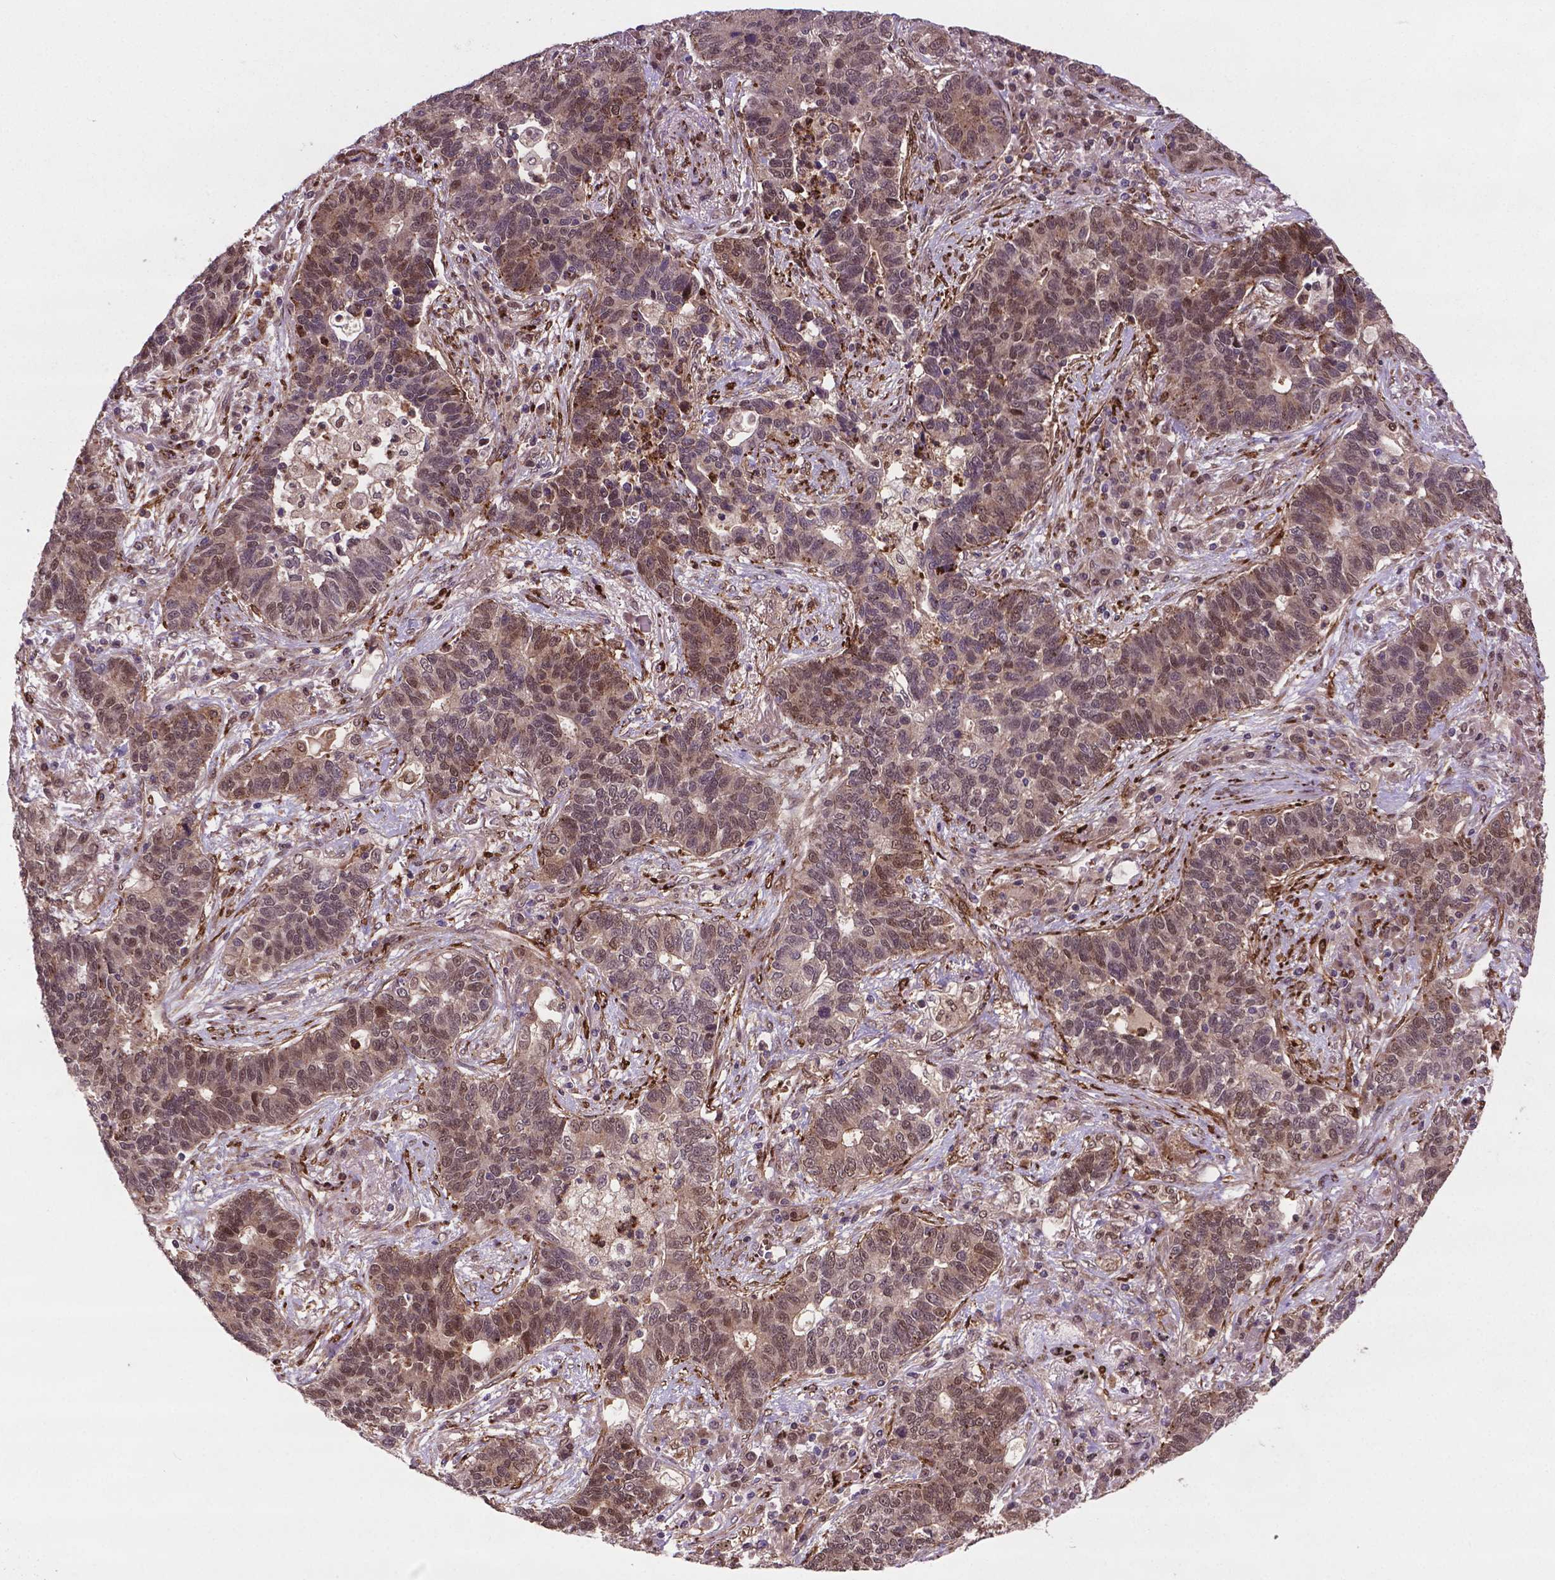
{"staining": {"intensity": "weak", "quantity": "25%-75%", "location": "nuclear"}, "tissue": "lung cancer", "cell_type": "Tumor cells", "image_type": "cancer", "snomed": [{"axis": "morphology", "description": "Adenocarcinoma, NOS"}, {"axis": "topography", "description": "Lung"}], "caption": "The immunohistochemical stain labels weak nuclear positivity in tumor cells of lung cancer tissue.", "gene": "PLIN3", "patient": {"sex": "female", "age": 57}}